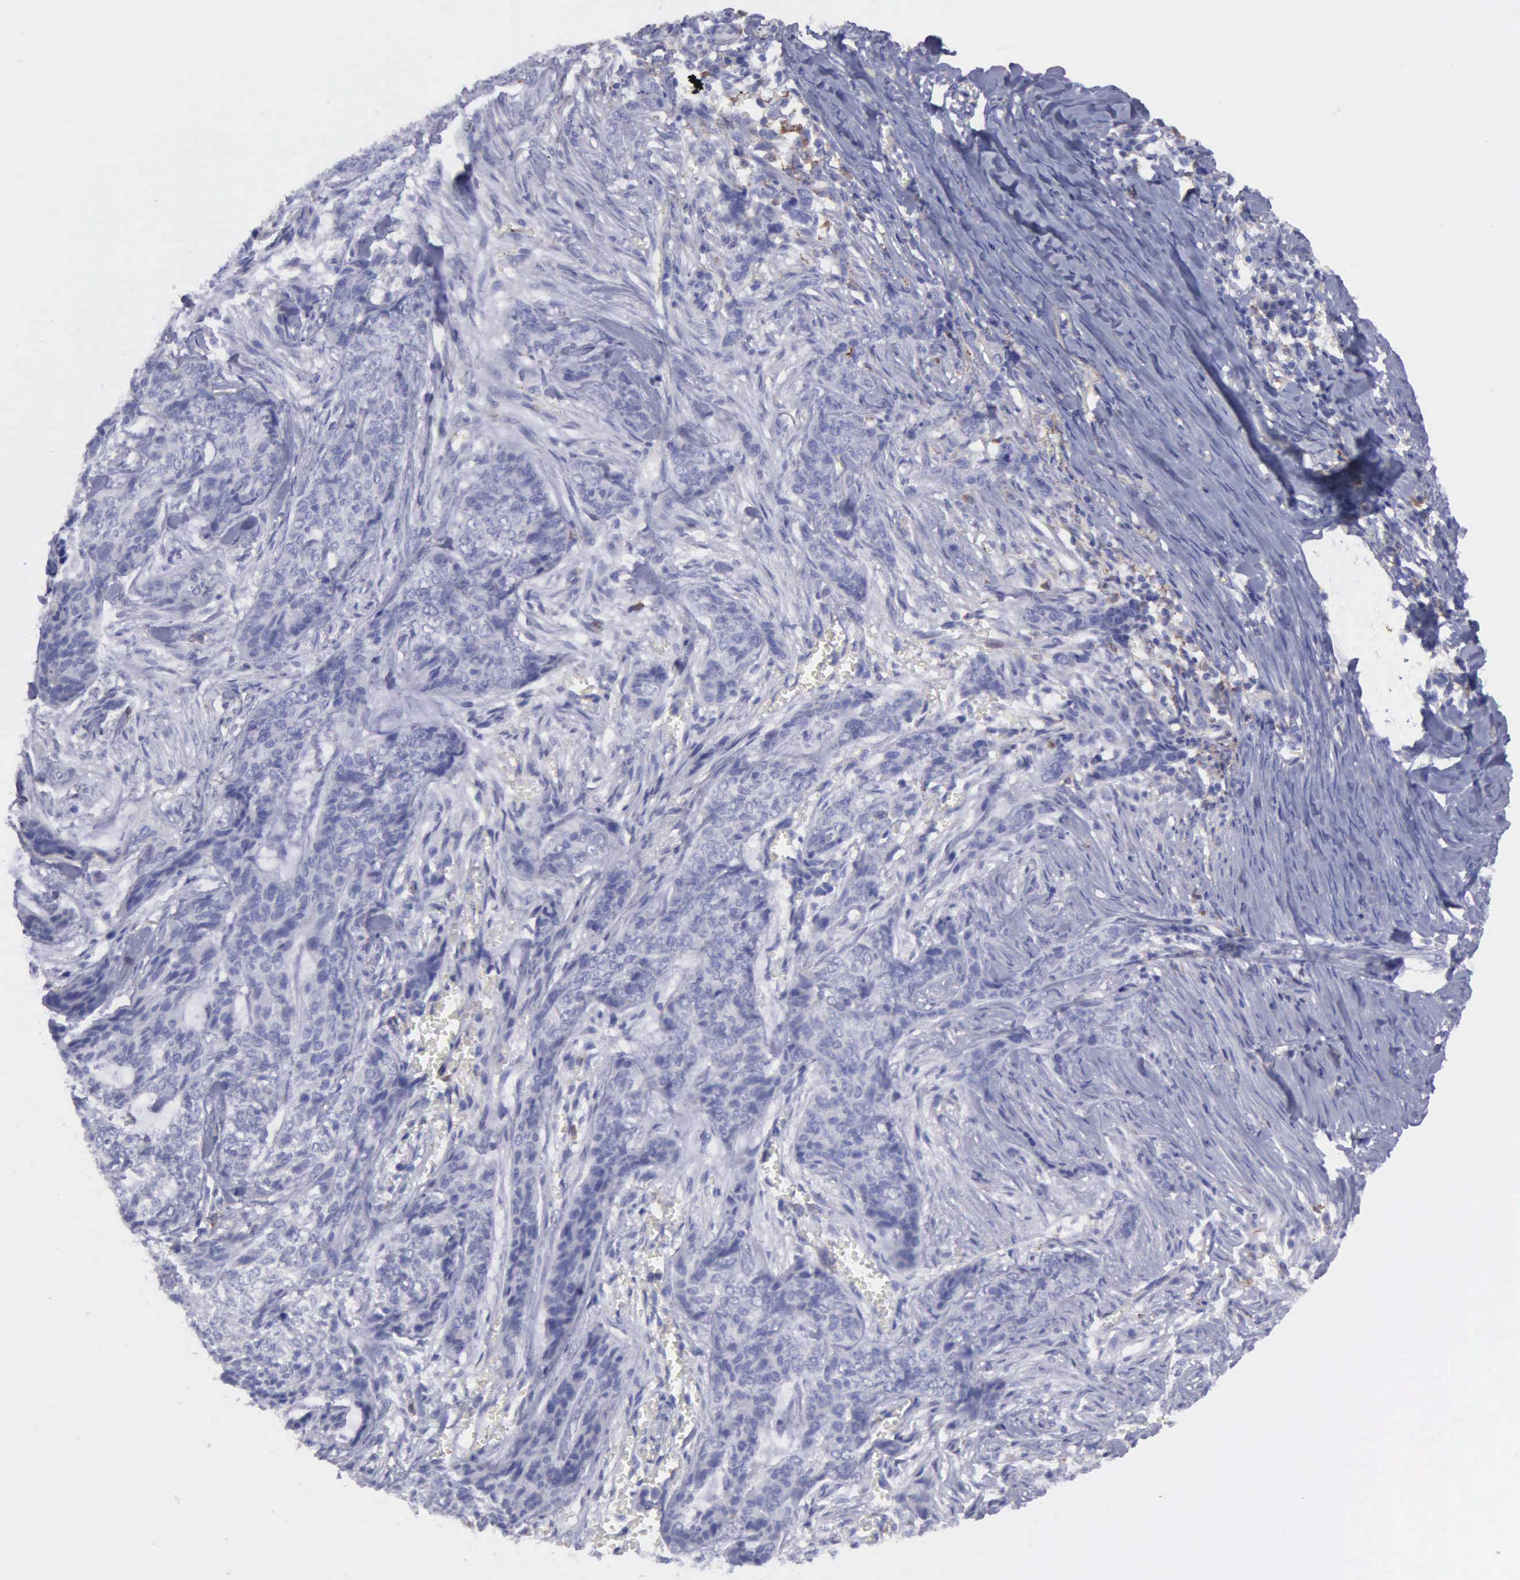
{"staining": {"intensity": "moderate", "quantity": "<25%", "location": "cytoplasmic/membranous"}, "tissue": "skin cancer", "cell_type": "Tumor cells", "image_type": "cancer", "snomed": [{"axis": "morphology", "description": "Normal tissue, NOS"}, {"axis": "morphology", "description": "Basal cell carcinoma"}, {"axis": "topography", "description": "Skin"}], "caption": "Human skin basal cell carcinoma stained with a brown dye demonstrates moderate cytoplasmic/membranous positive positivity in approximately <25% of tumor cells.", "gene": "TYRP1", "patient": {"sex": "female", "age": 65}}